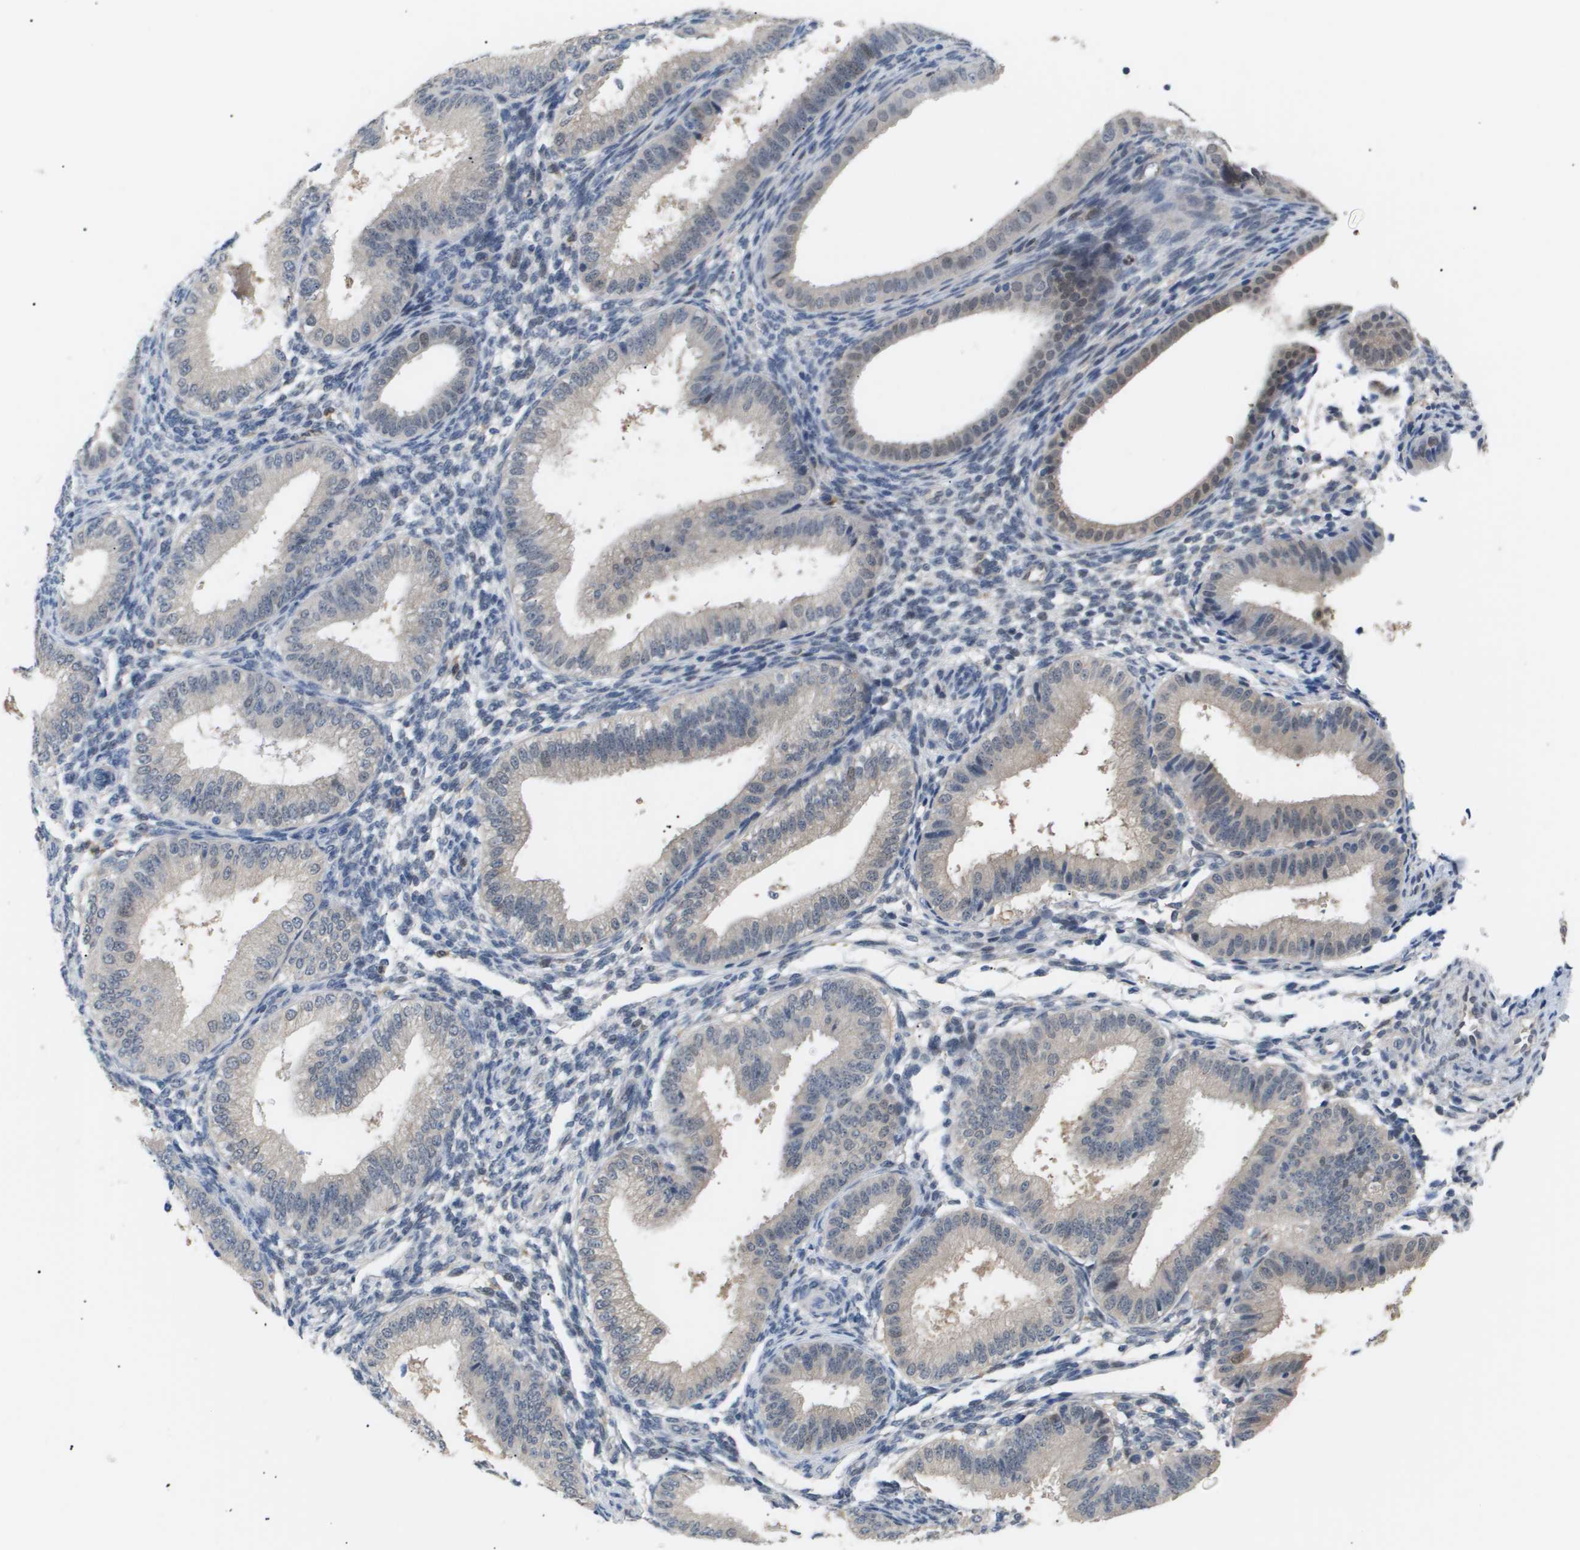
{"staining": {"intensity": "negative", "quantity": "none", "location": "none"}, "tissue": "endometrium", "cell_type": "Cells in endometrial stroma", "image_type": "normal", "snomed": [{"axis": "morphology", "description": "Normal tissue, NOS"}, {"axis": "topography", "description": "Endometrium"}], "caption": "This is a micrograph of immunohistochemistry (IHC) staining of normal endometrium, which shows no expression in cells in endometrial stroma.", "gene": "AKR1A1", "patient": {"sex": "female", "age": 39}}